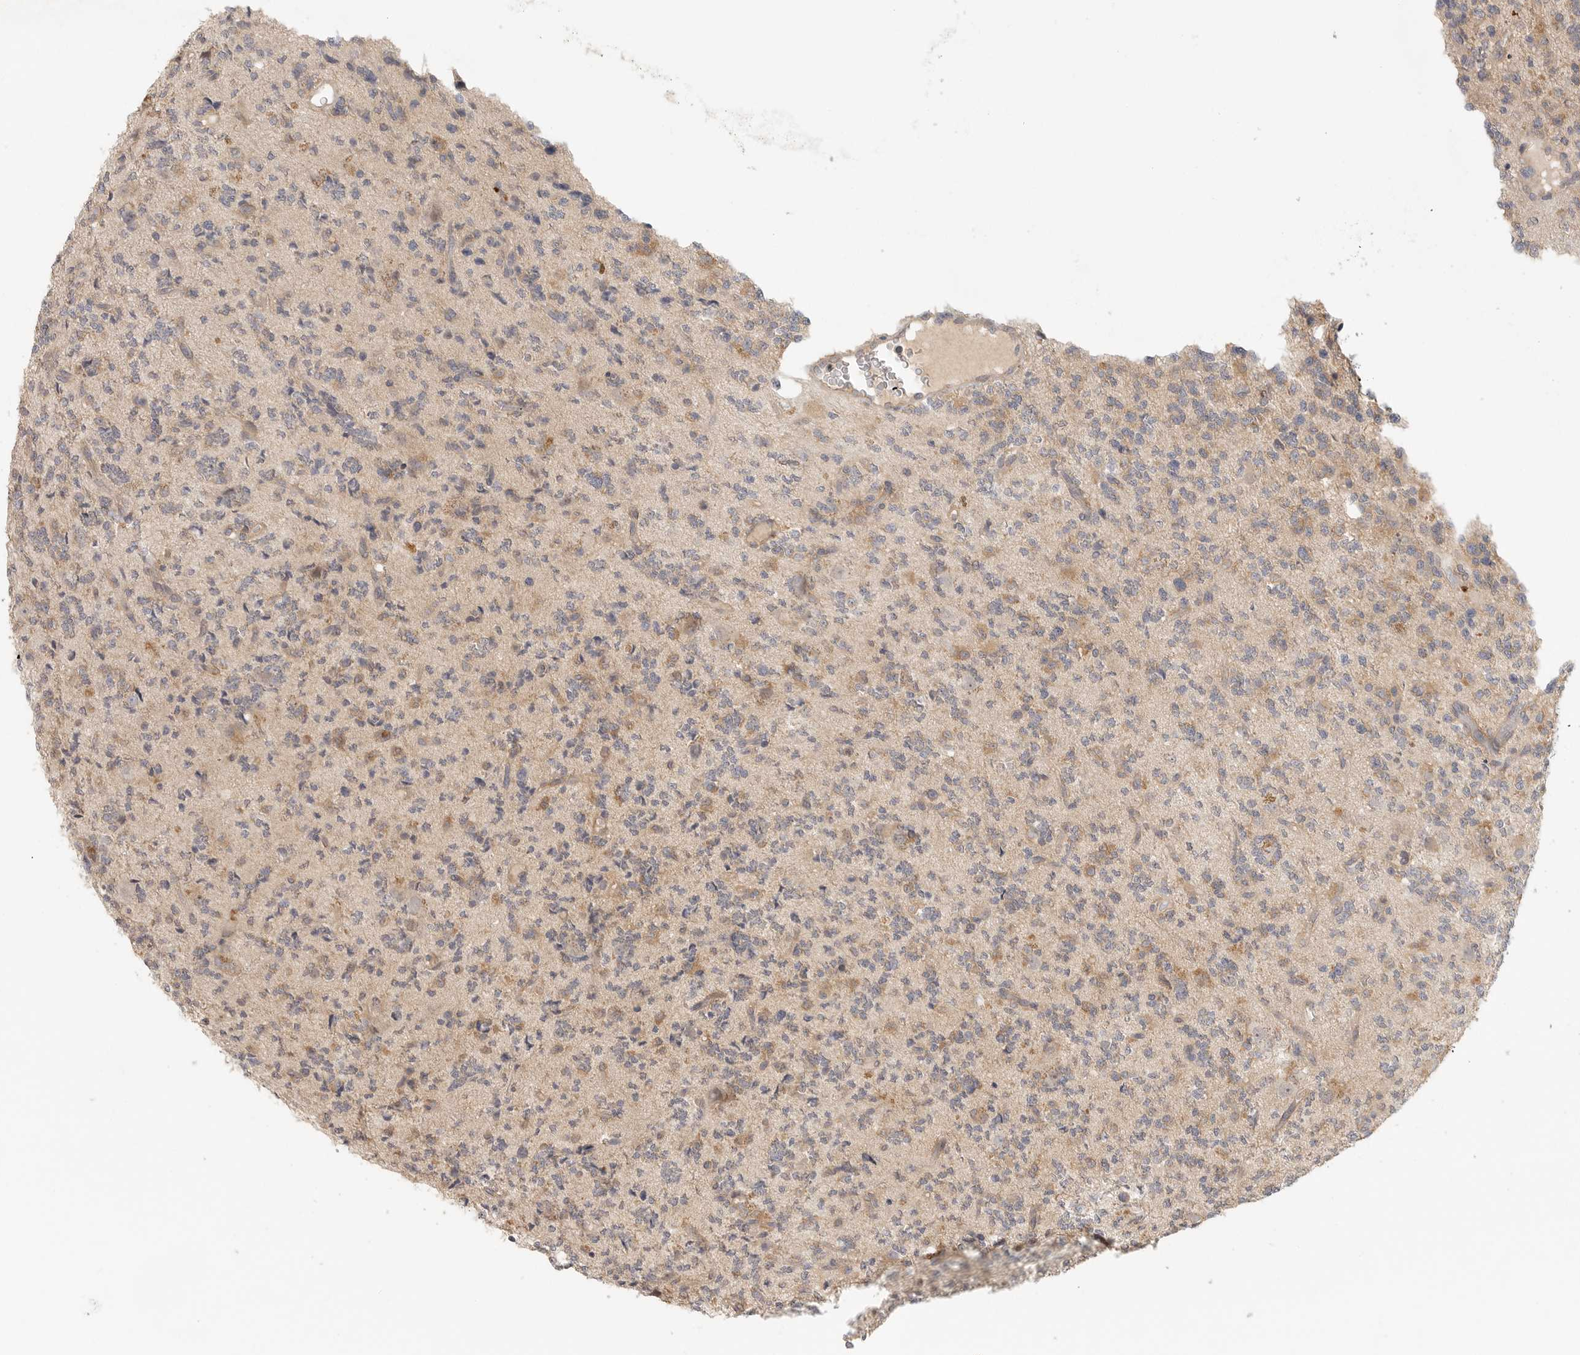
{"staining": {"intensity": "moderate", "quantity": "<25%", "location": "cytoplasmic/membranous"}, "tissue": "glioma", "cell_type": "Tumor cells", "image_type": "cancer", "snomed": [{"axis": "morphology", "description": "Glioma, malignant, High grade"}, {"axis": "topography", "description": "Brain"}], "caption": "Glioma stained for a protein (brown) reveals moderate cytoplasmic/membranous positive positivity in approximately <25% of tumor cells.", "gene": "HDAC6", "patient": {"sex": "female", "age": 62}}